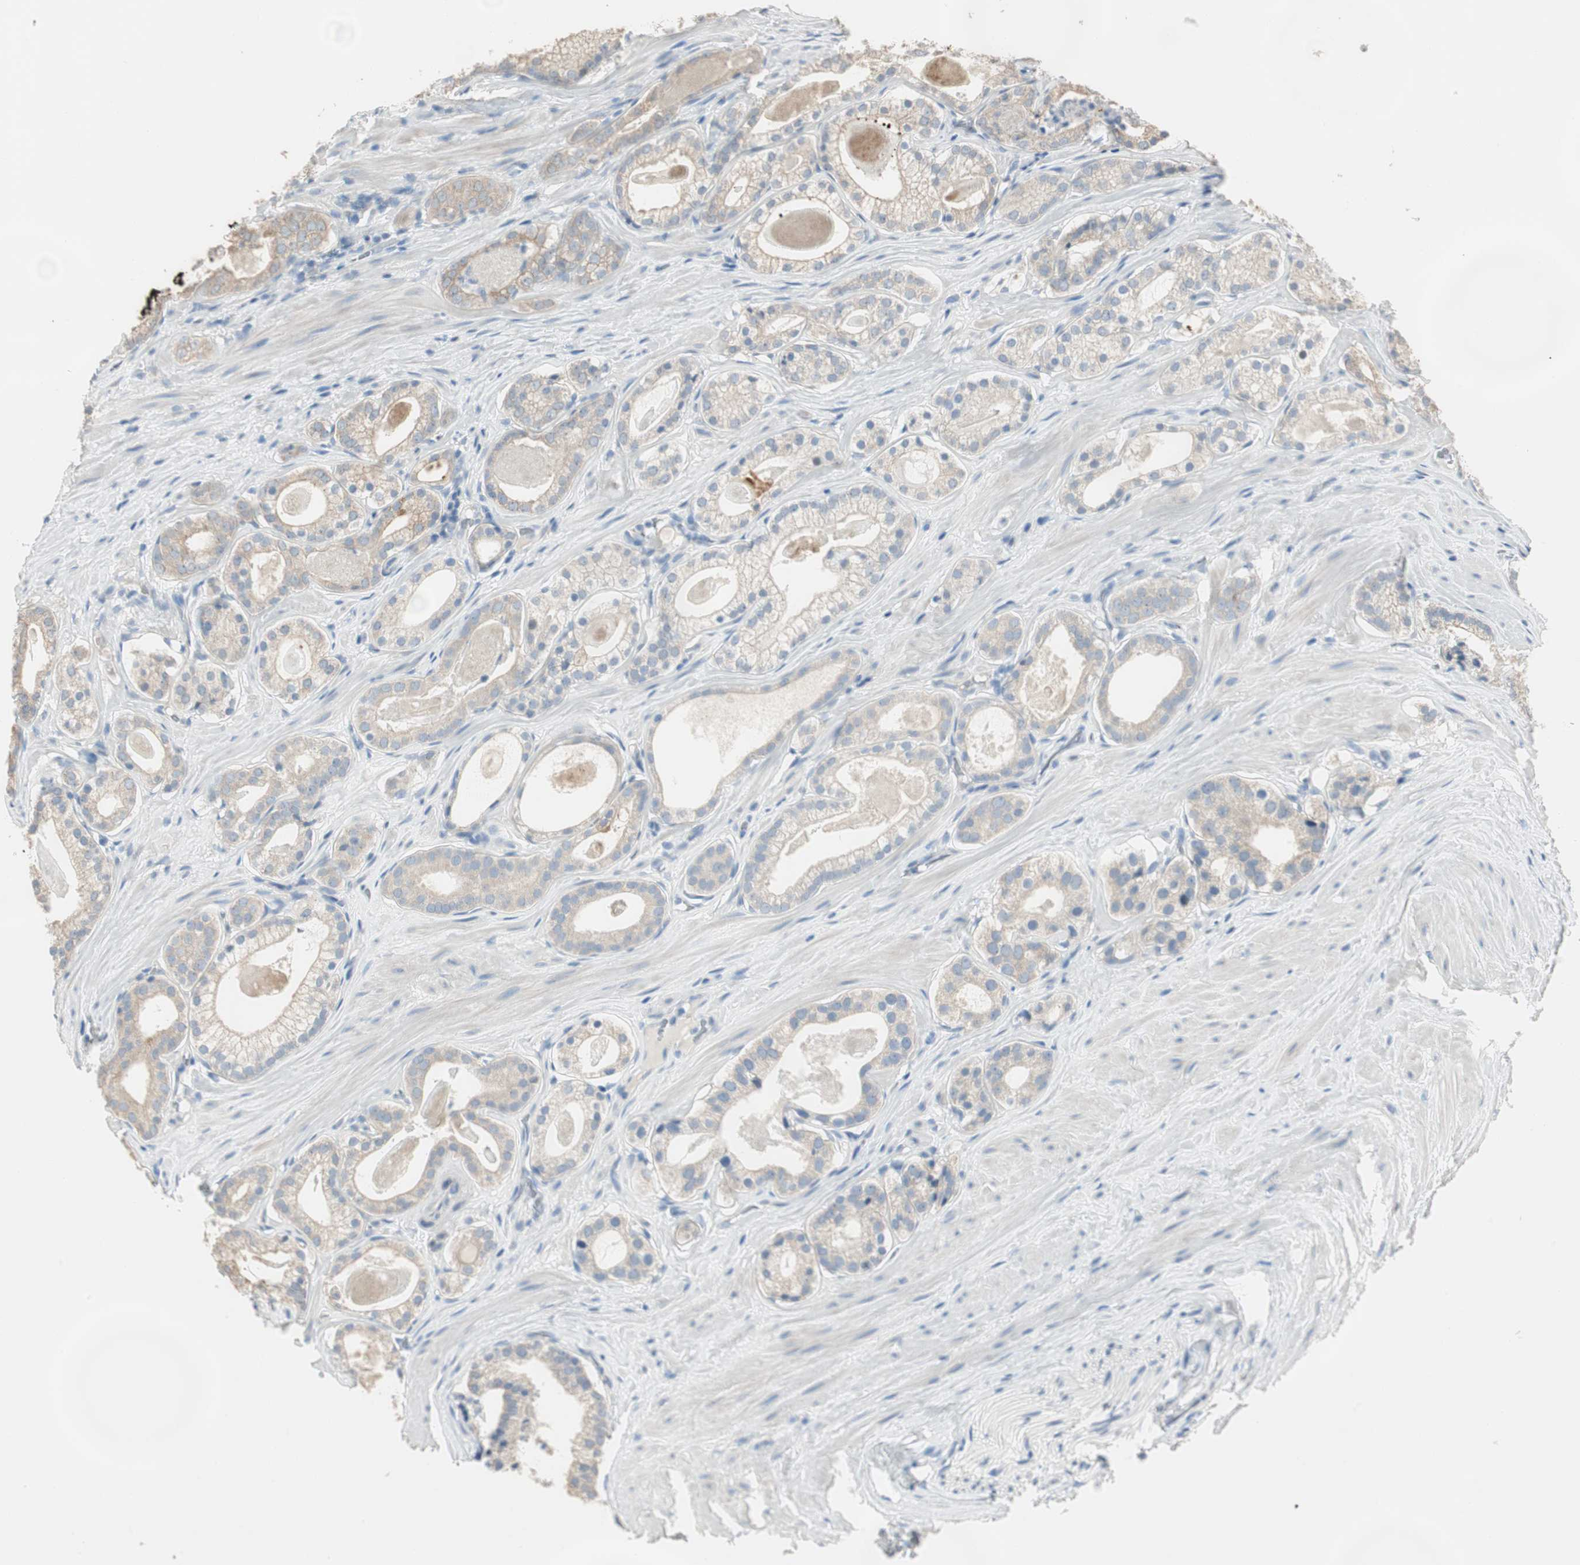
{"staining": {"intensity": "weak", "quantity": "<25%", "location": "cytoplasmic/membranous"}, "tissue": "prostate cancer", "cell_type": "Tumor cells", "image_type": "cancer", "snomed": [{"axis": "morphology", "description": "Adenocarcinoma, Low grade"}, {"axis": "topography", "description": "Prostate"}], "caption": "IHC micrograph of prostate low-grade adenocarcinoma stained for a protein (brown), which exhibits no positivity in tumor cells.", "gene": "SPINK4", "patient": {"sex": "male", "age": 59}}